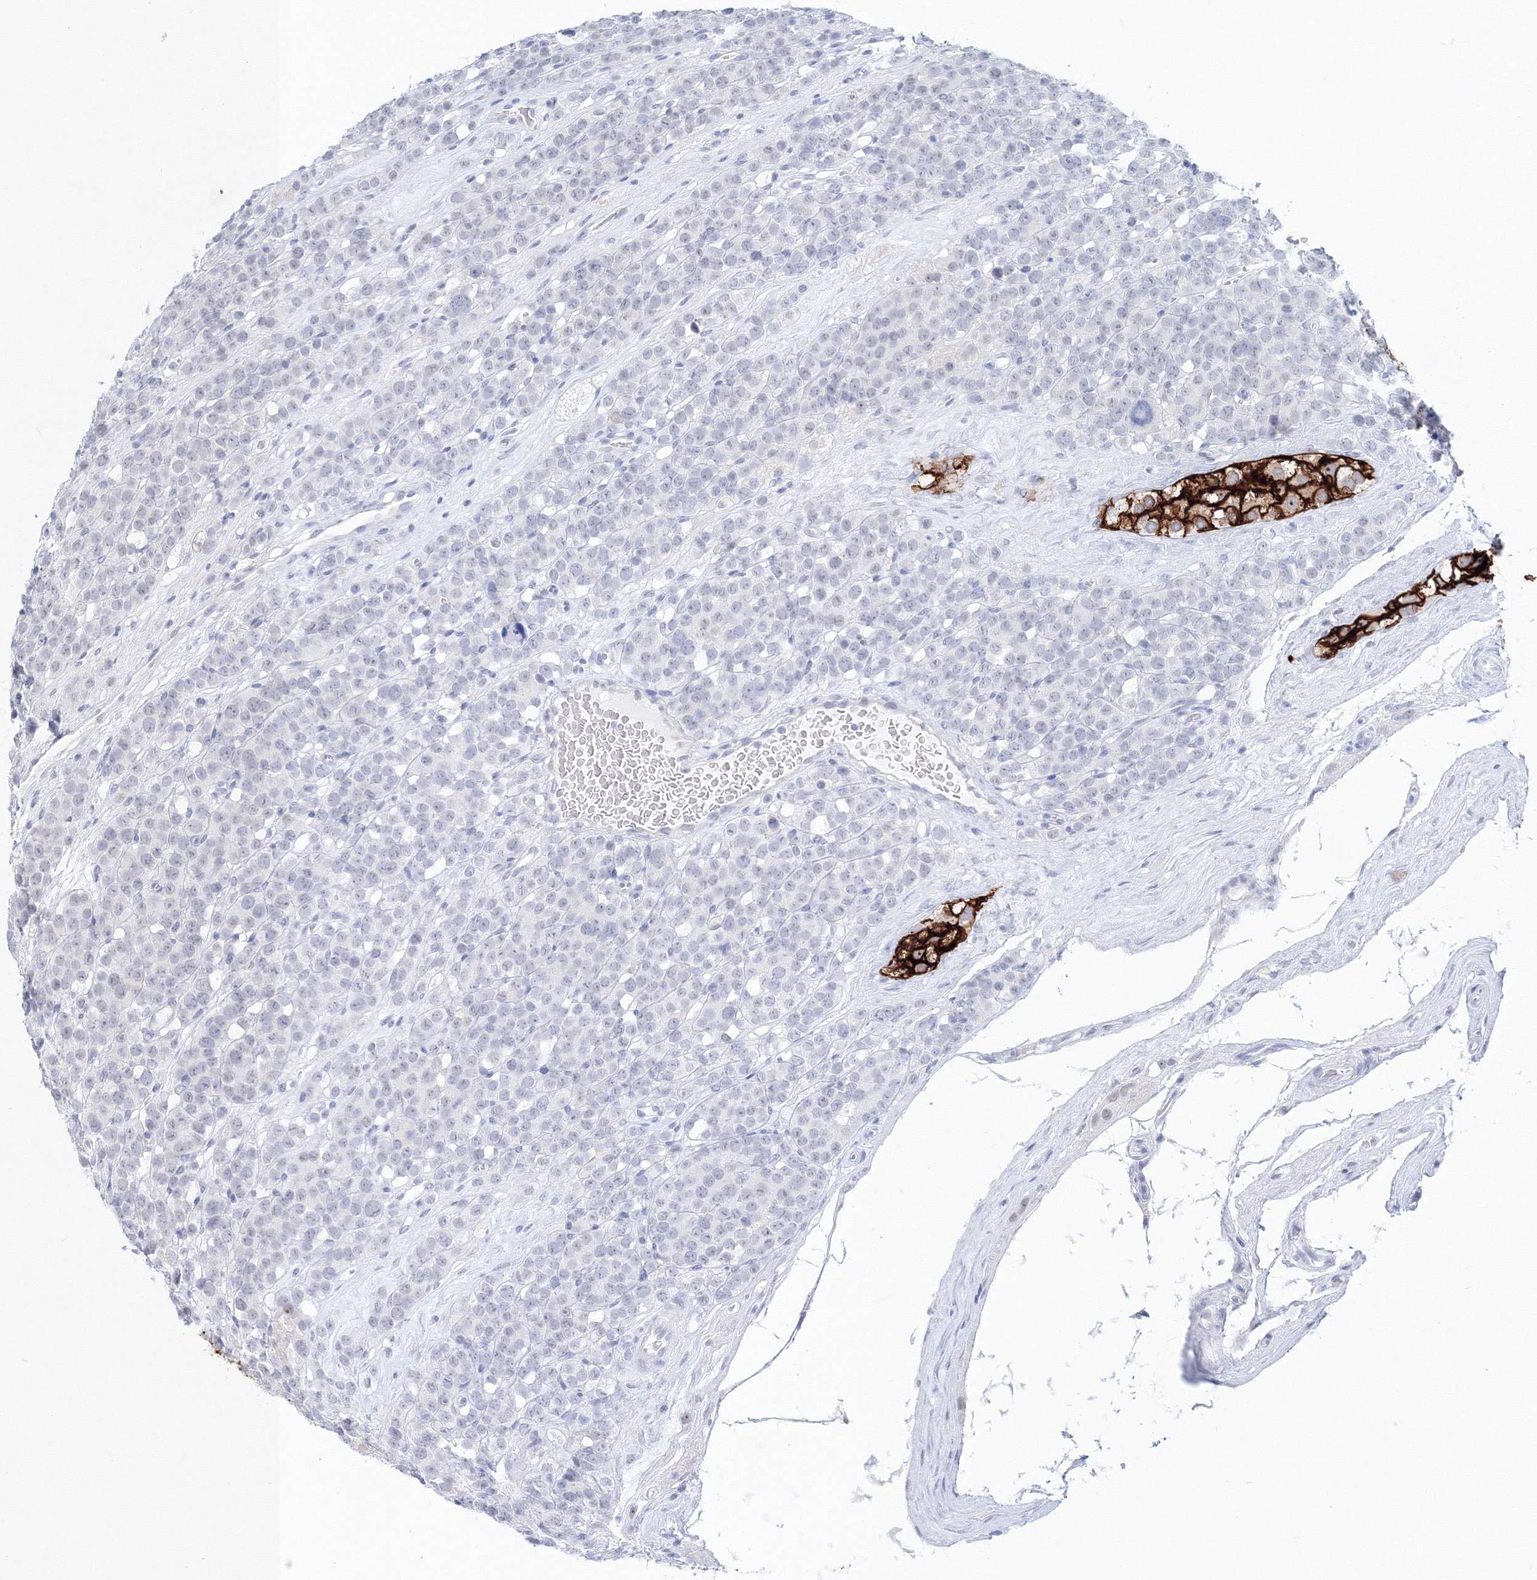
{"staining": {"intensity": "negative", "quantity": "none", "location": "none"}, "tissue": "testis cancer", "cell_type": "Tumor cells", "image_type": "cancer", "snomed": [{"axis": "morphology", "description": "Seminoma, NOS"}, {"axis": "topography", "description": "Testis"}], "caption": "Immunohistochemical staining of seminoma (testis) displays no significant positivity in tumor cells.", "gene": "VSIG1", "patient": {"sex": "male", "age": 71}}